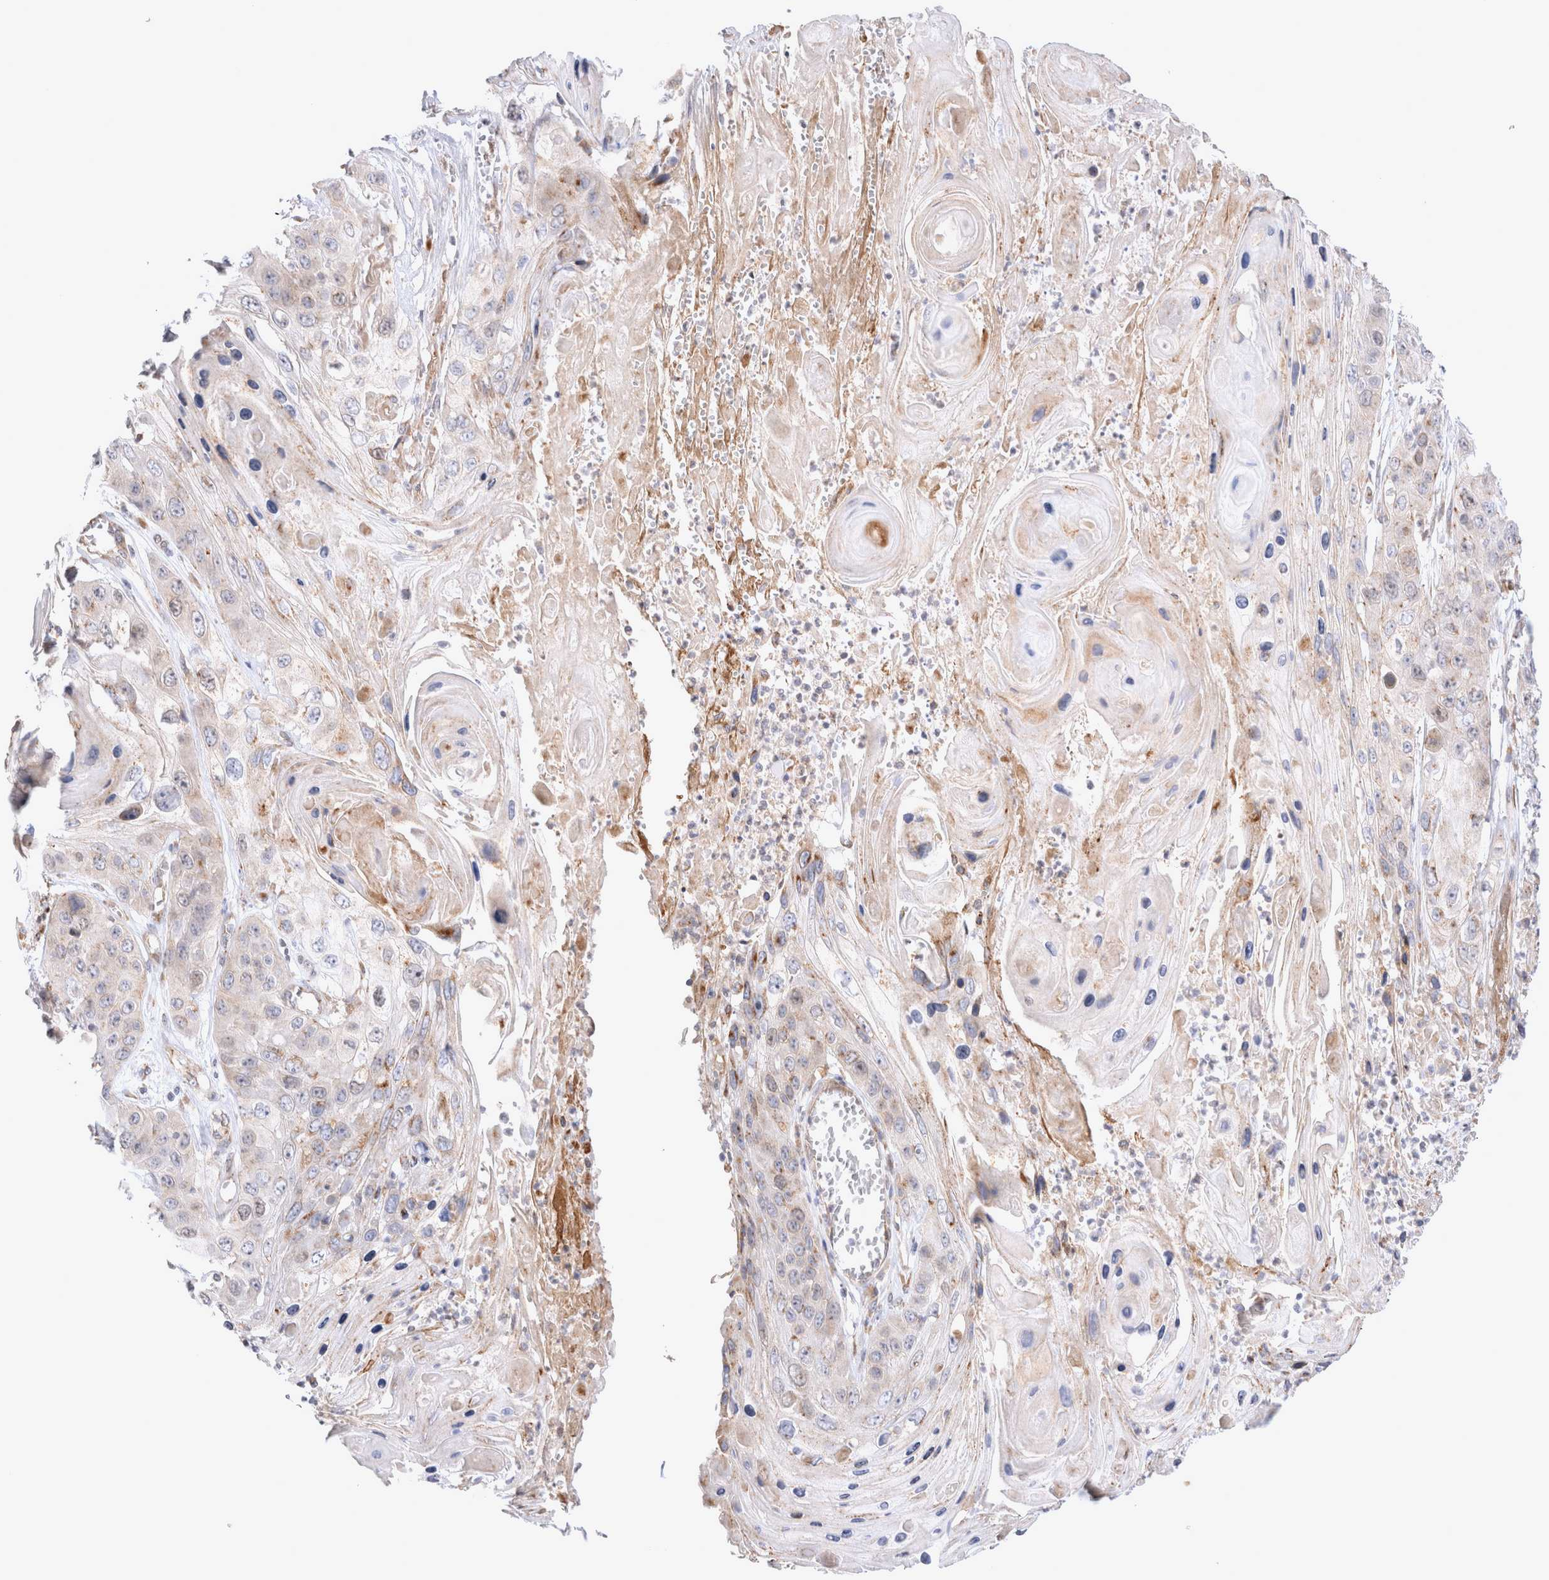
{"staining": {"intensity": "weak", "quantity": "<25%", "location": "cytoplasmic/membranous"}, "tissue": "skin cancer", "cell_type": "Tumor cells", "image_type": "cancer", "snomed": [{"axis": "morphology", "description": "Squamous cell carcinoma, NOS"}, {"axis": "topography", "description": "Skin"}], "caption": "A photomicrograph of skin squamous cell carcinoma stained for a protein displays no brown staining in tumor cells. Brightfield microscopy of immunohistochemistry (IHC) stained with DAB (brown) and hematoxylin (blue), captured at high magnification.", "gene": "NPC1", "patient": {"sex": "male", "age": 55}}